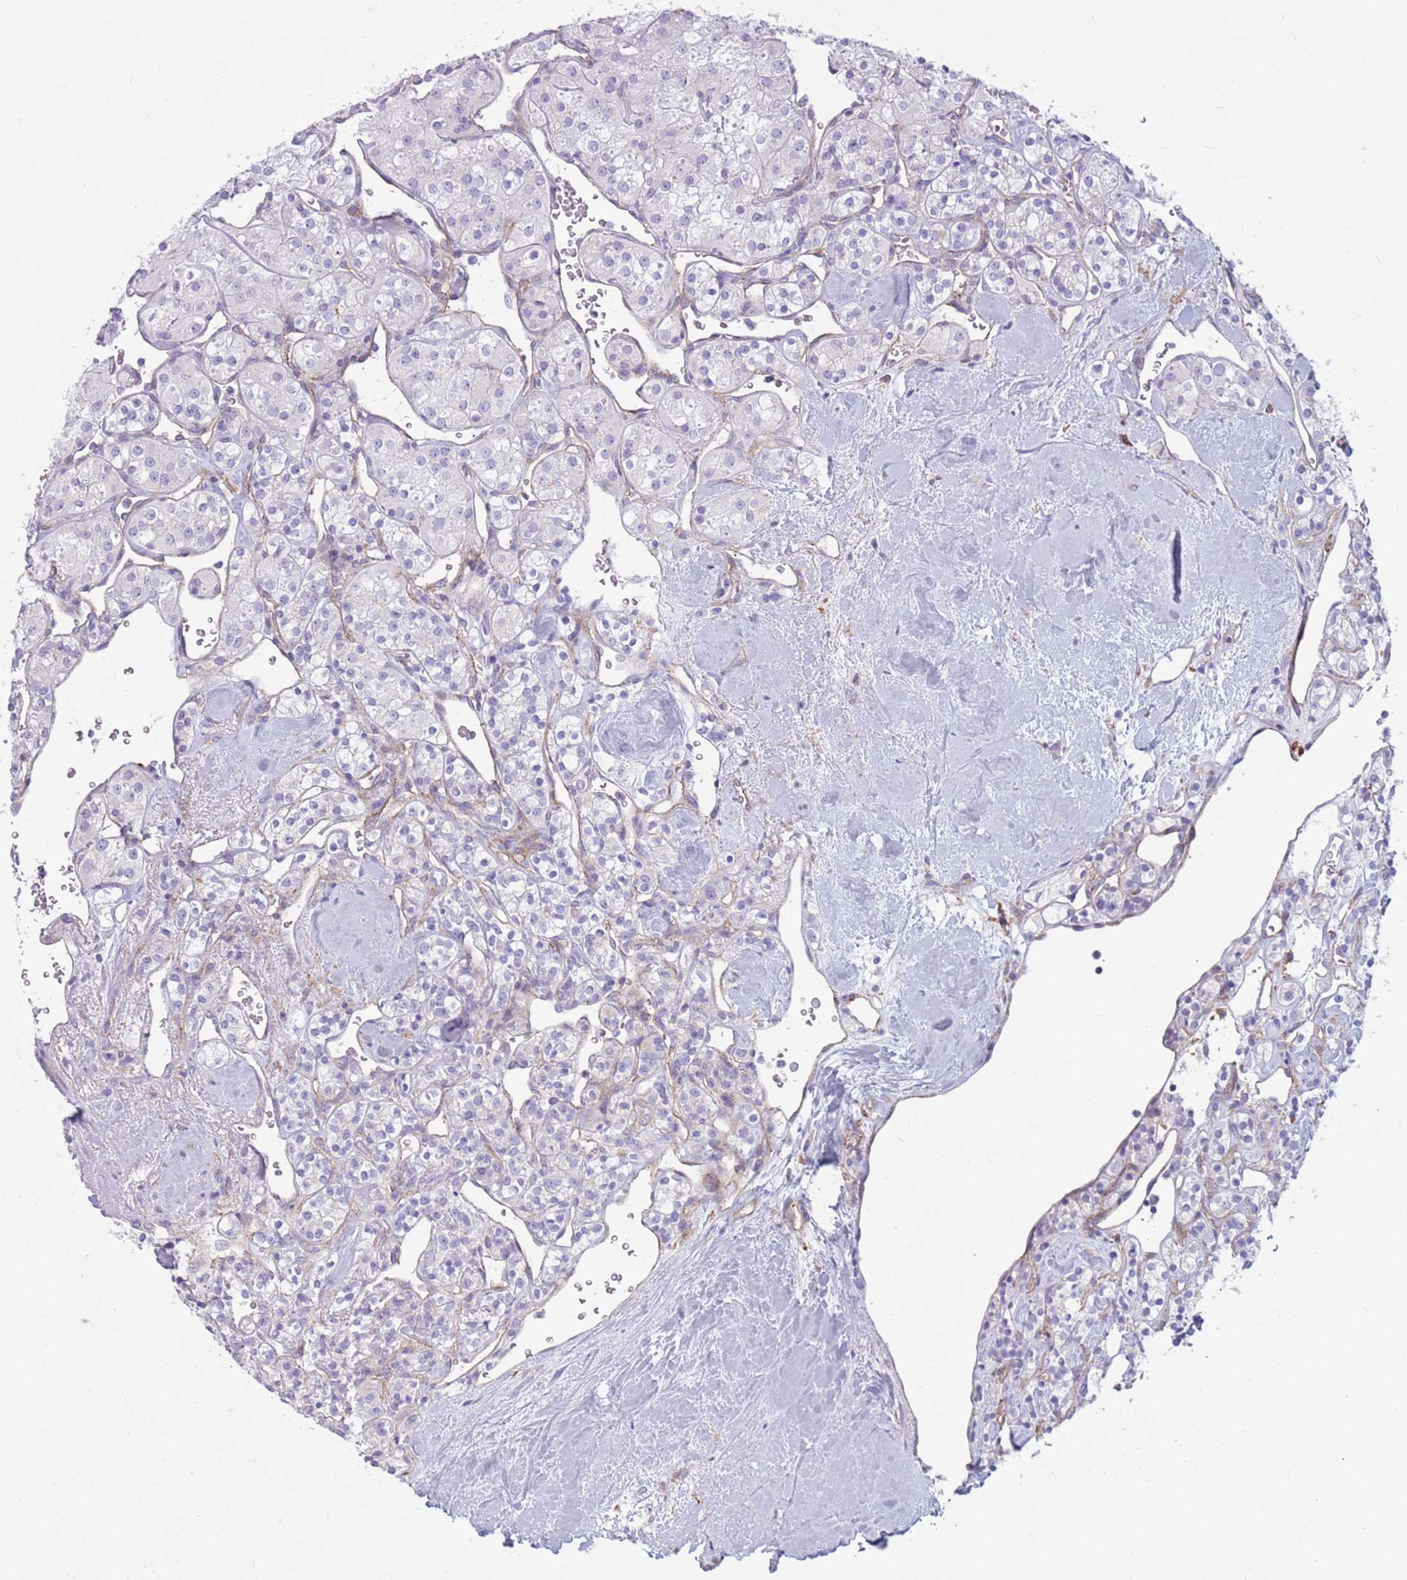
{"staining": {"intensity": "negative", "quantity": "none", "location": "none"}, "tissue": "renal cancer", "cell_type": "Tumor cells", "image_type": "cancer", "snomed": [{"axis": "morphology", "description": "Adenocarcinoma, NOS"}, {"axis": "topography", "description": "Kidney"}], "caption": "Tumor cells show no significant protein positivity in renal cancer (adenocarcinoma).", "gene": "SNX6", "patient": {"sex": "male", "age": 77}}